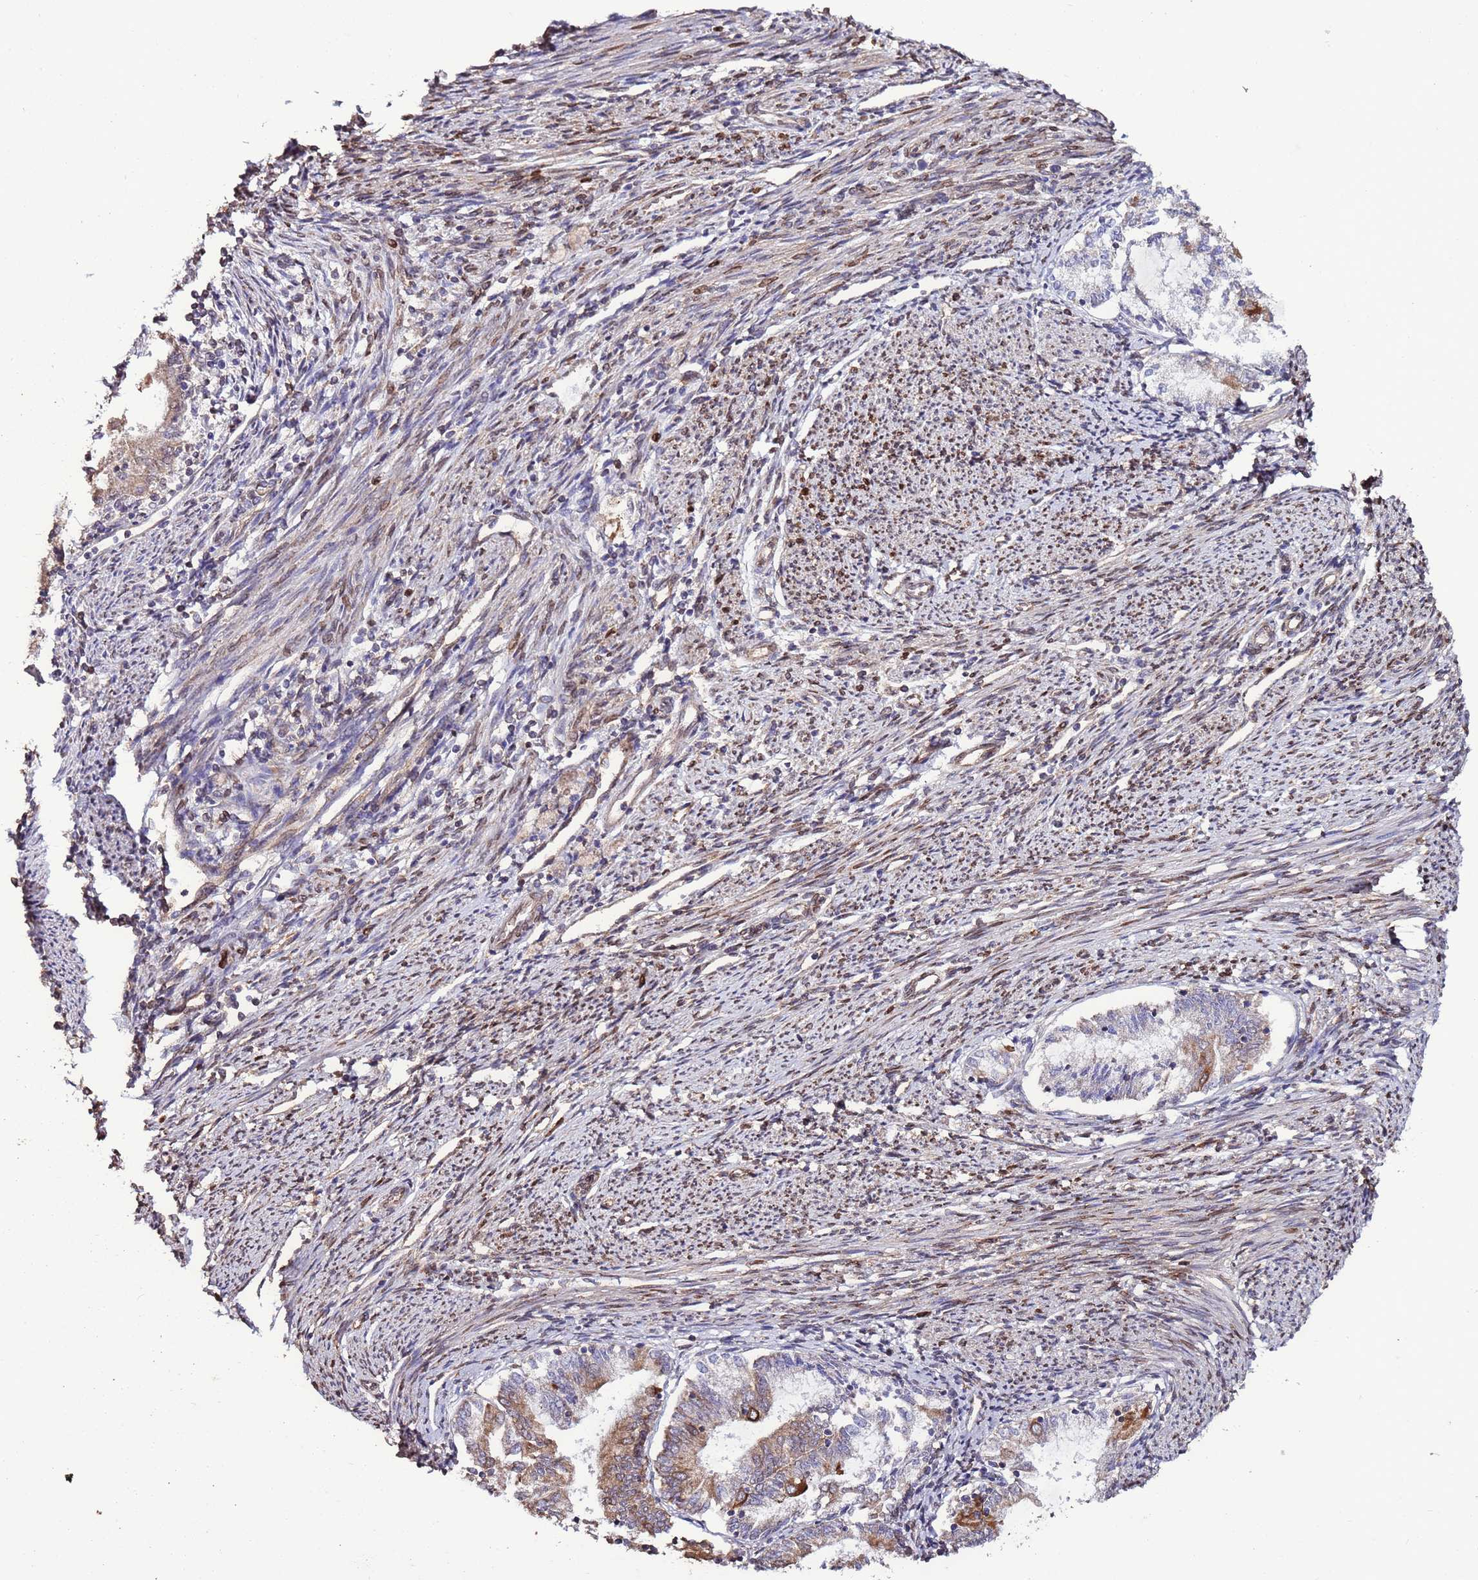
{"staining": {"intensity": "moderate", "quantity": "25%-75%", "location": "cytoplasmic/membranous"}, "tissue": "endometrial cancer", "cell_type": "Tumor cells", "image_type": "cancer", "snomed": [{"axis": "morphology", "description": "Adenocarcinoma, NOS"}, {"axis": "topography", "description": "Endometrium"}], "caption": "A brown stain shows moderate cytoplasmic/membranous staining of a protein in endometrial adenocarcinoma tumor cells.", "gene": "SLC41A3", "patient": {"sex": "female", "age": 79}}